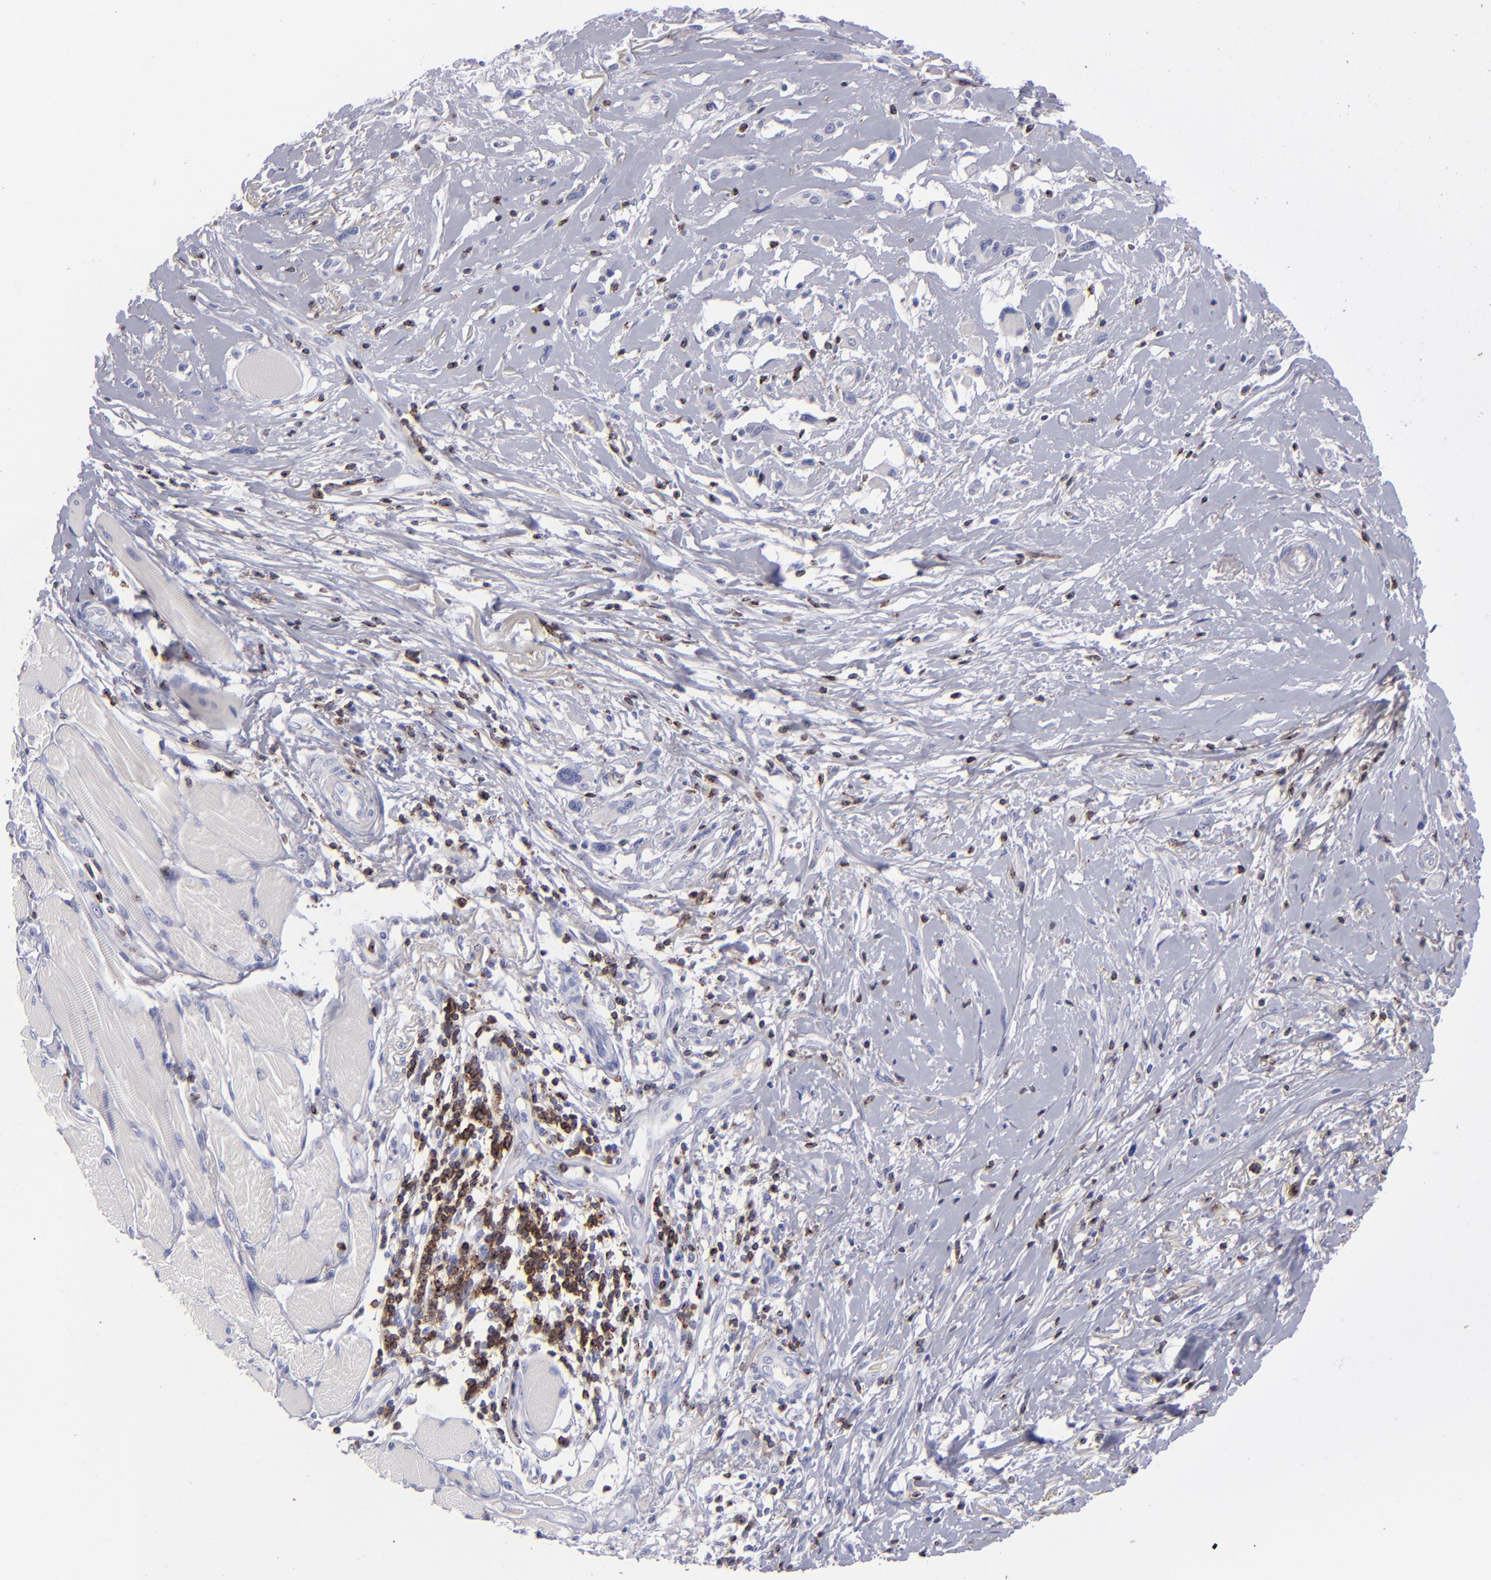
{"staining": {"intensity": "negative", "quantity": "none", "location": "none"}, "tissue": "melanoma", "cell_type": "Tumor cells", "image_type": "cancer", "snomed": [{"axis": "morphology", "description": "Malignant melanoma, NOS"}, {"axis": "topography", "description": "Skin"}], "caption": "Malignant melanoma was stained to show a protein in brown. There is no significant positivity in tumor cells.", "gene": "CD2", "patient": {"sex": "male", "age": 91}}